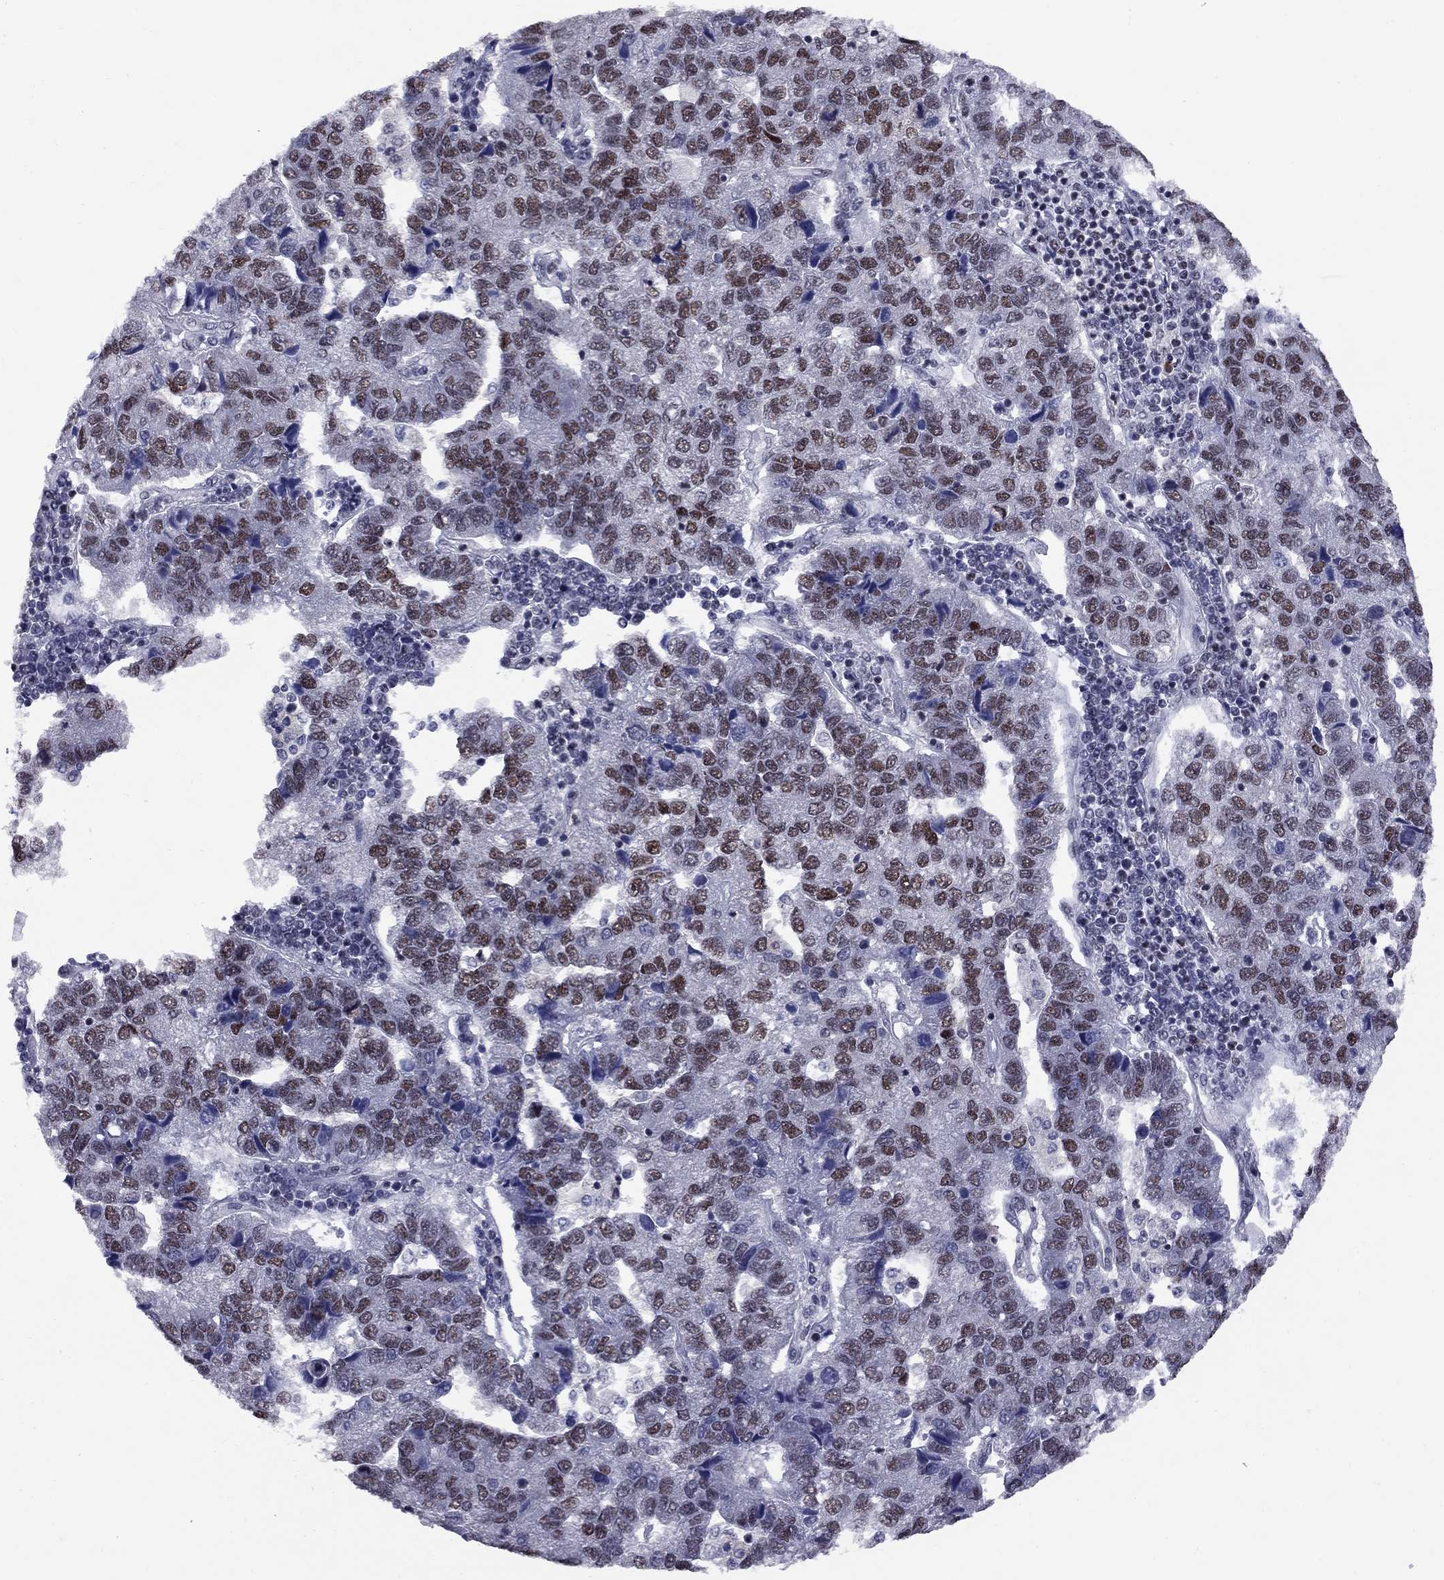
{"staining": {"intensity": "moderate", "quantity": "25%-75%", "location": "nuclear"}, "tissue": "pancreatic cancer", "cell_type": "Tumor cells", "image_type": "cancer", "snomed": [{"axis": "morphology", "description": "Adenocarcinoma, NOS"}, {"axis": "topography", "description": "Pancreas"}], "caption": "The histopathology image demonstrates staining of pancreatic adenocarcinoma, revealing moderate nuclear protein positivity (brown color) within tumor cells.", "gene": "TAF9", "patient": {"sex": "female", "age": 61}}